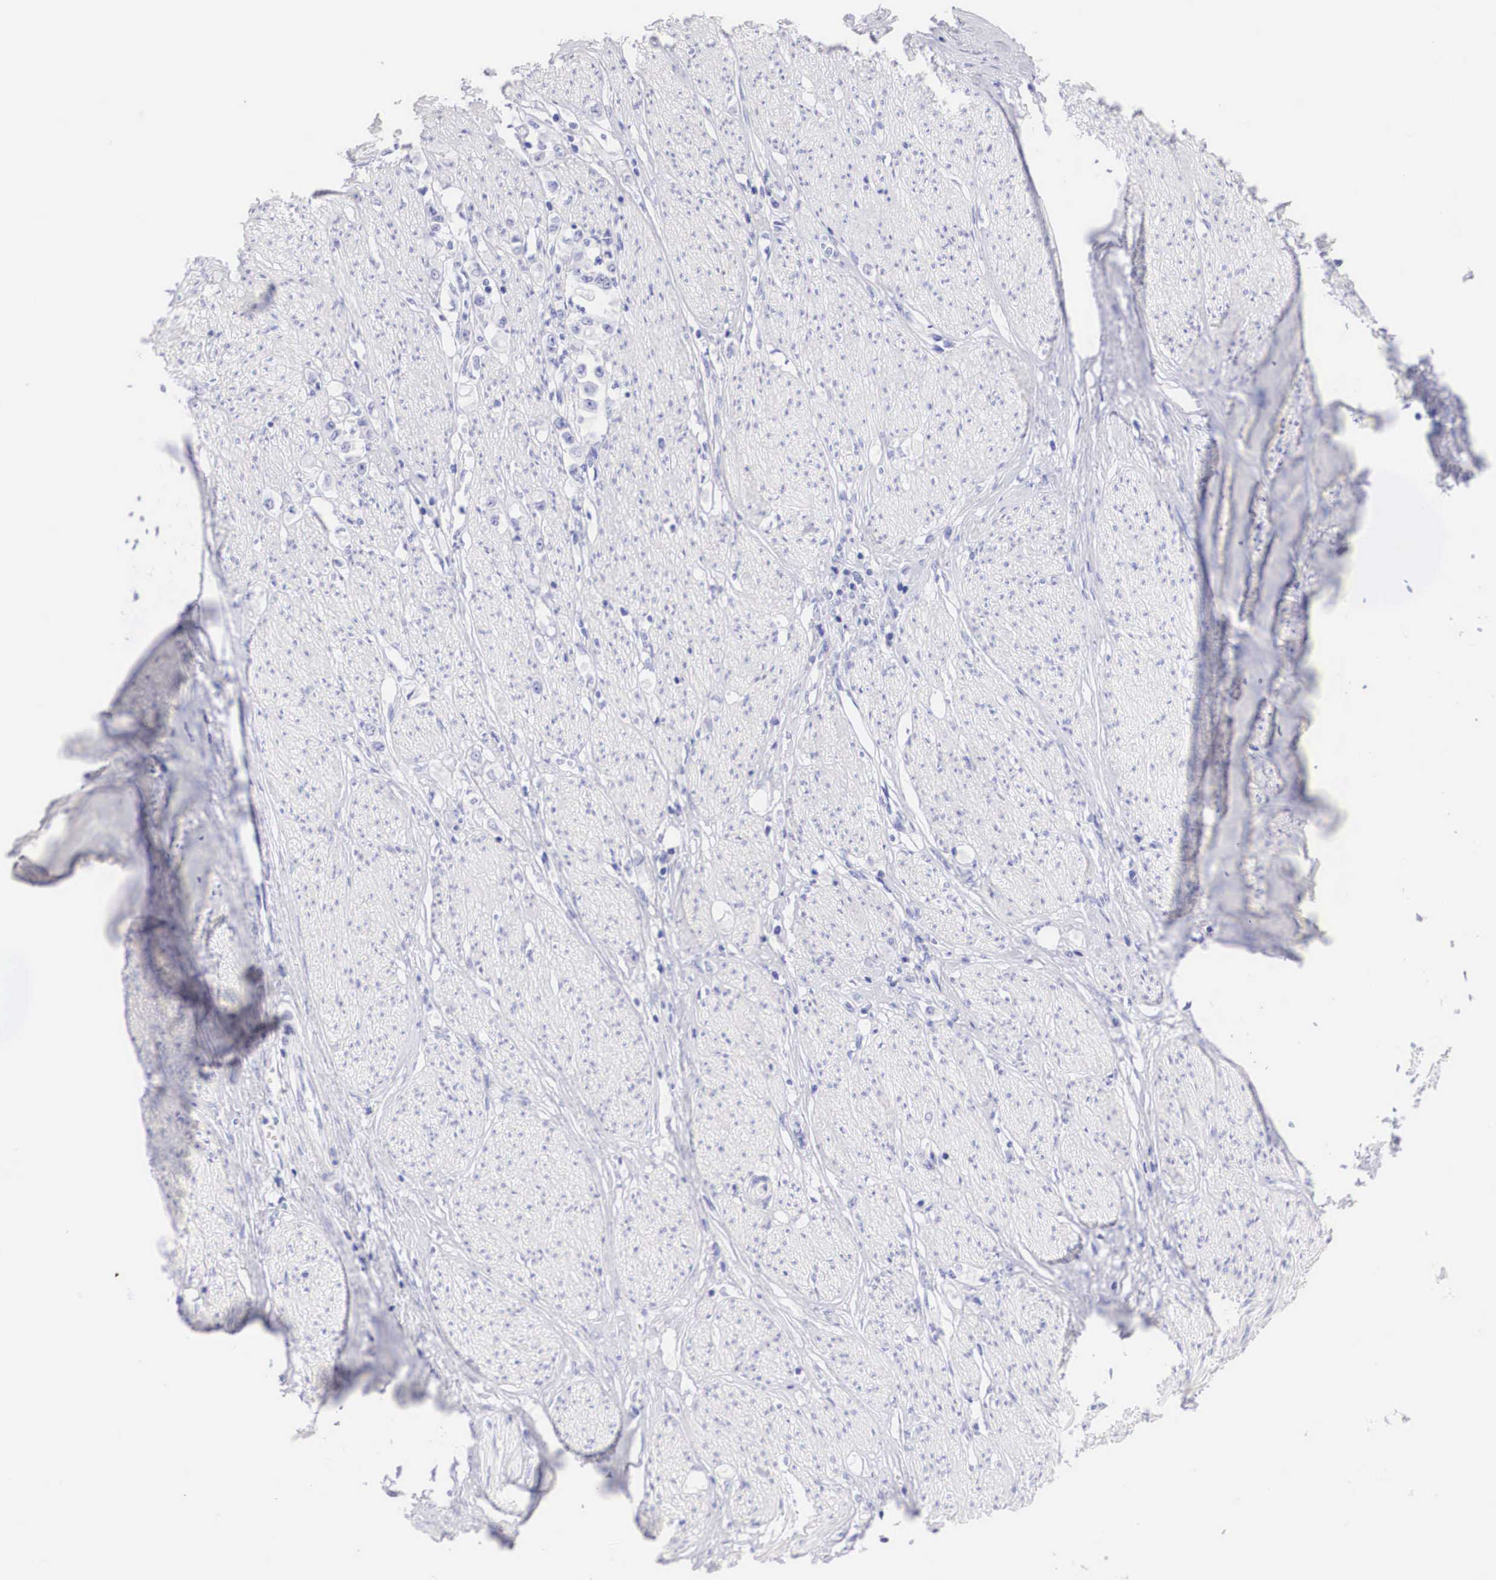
{"staining": {"intensity": "negative", "quantity": "none", "location": "none"}, "tissue": "stomach cancer", "cell_type": "Tumor cells", "image_type": "cancer", "snomed": [{"axis": "morphology", "description": "Adenocarcinoma, NOS"}, {"axis": "topography", "description": "Stomach"}], "caption": "IHC image of human adenocarcinoma (stomach) stained for a protein (brown), which reveals no staining in tumor cells.", "gene": "TYR", "patient": {"sex": "male", "age": 72}}